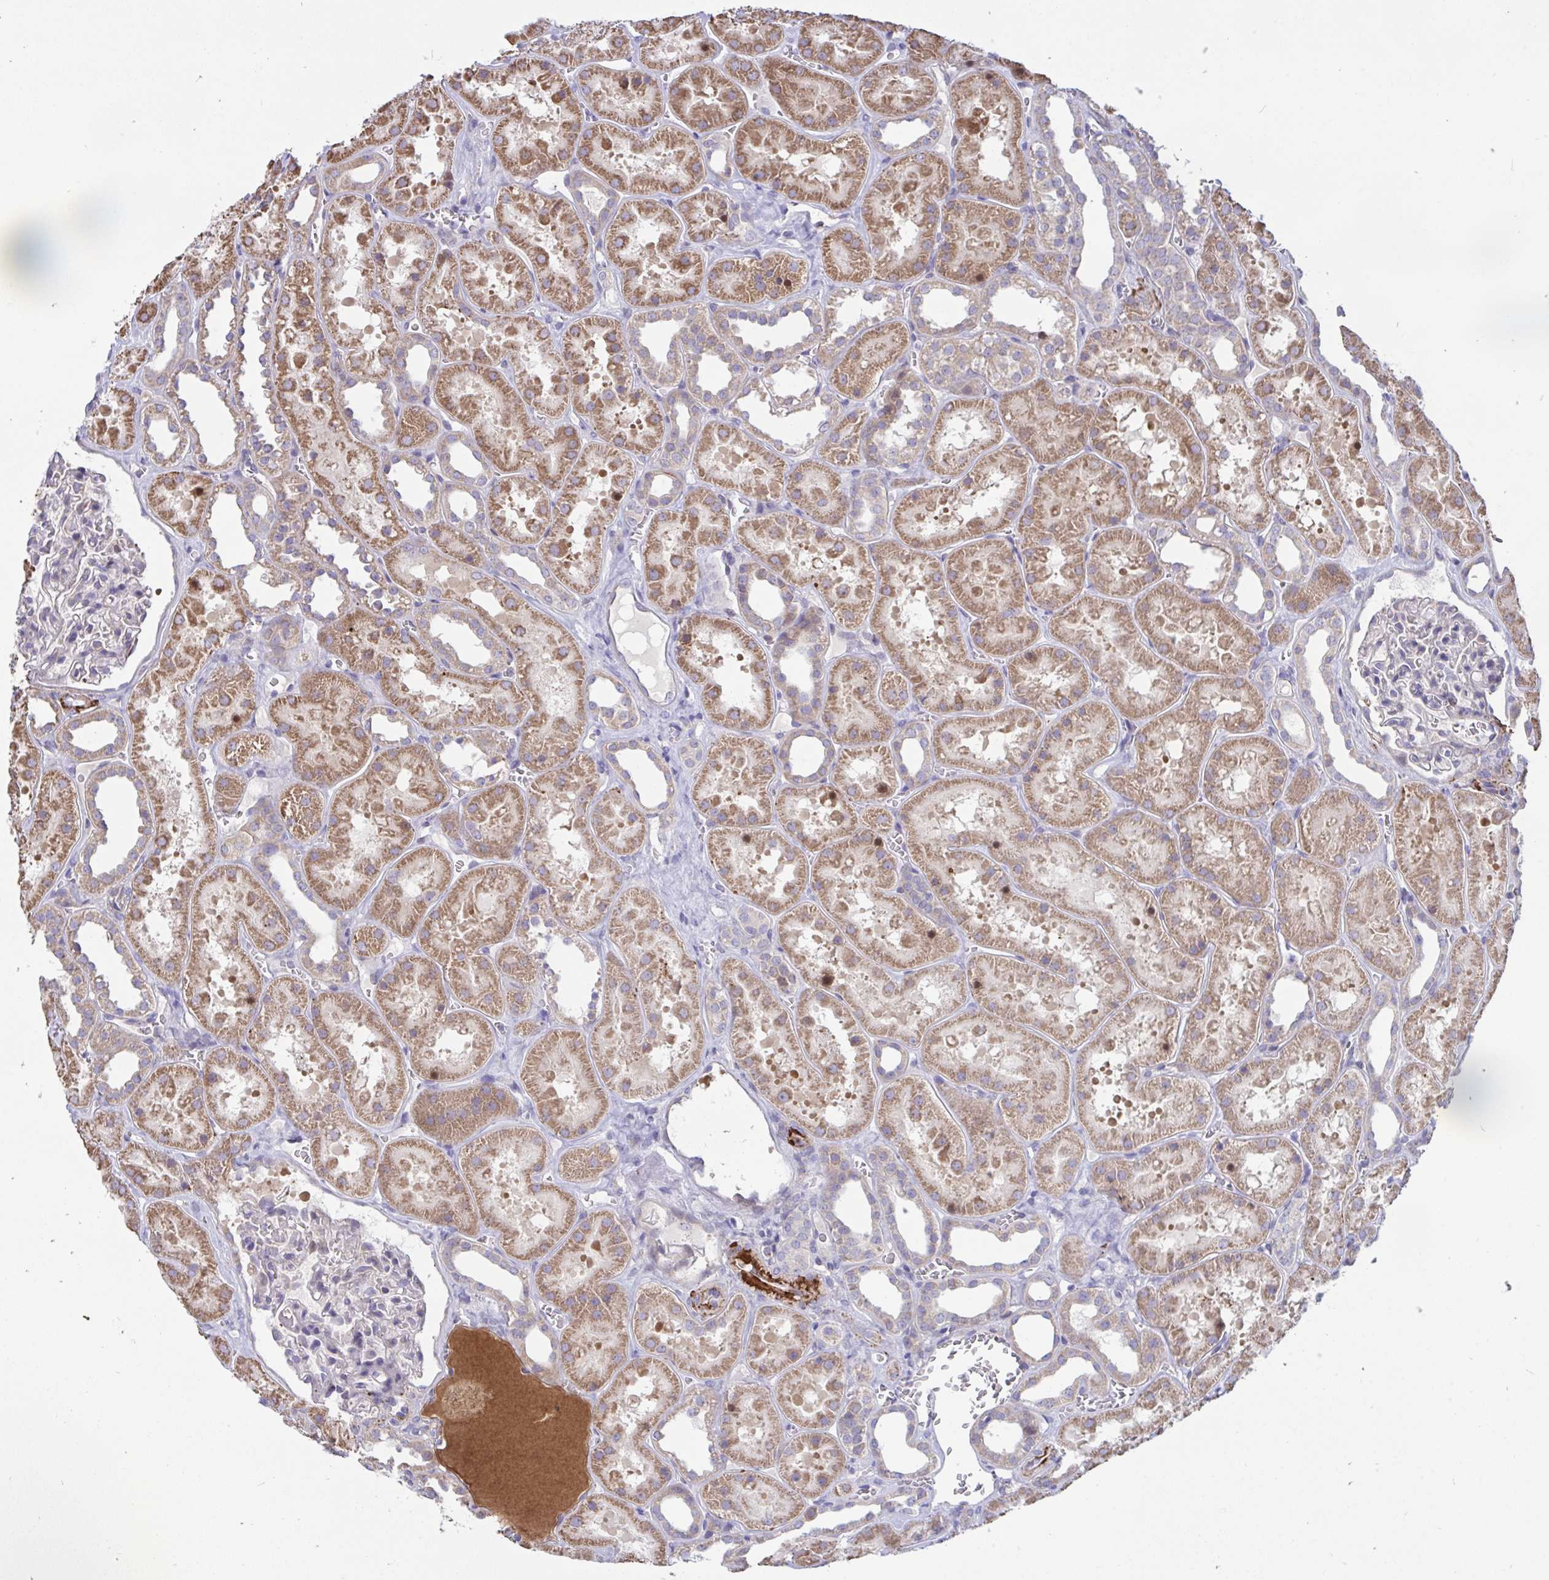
{"staining": {"intensity": "negative", "quantity": "none", "location": "none"}, "tissue": "kidney", "cell_type": "Cells in glomeruli", "image_type": "normal", "snomed": [{"axis": "morphology", "description": "Normal tissue, NOS"}, {"axis": "topography", "description": "Kidney"}], "caption": "An IHC image of benign kidney is shown. There is no staining in cells in glomeruli of kidney. Brightfield microscopy of immunohistochemistry (IHC) stained with DAB (brown) and hematoxylin (blue), captured at high magnification.", "gene": "IL37", "patient": {"sex": "female", "age": 41}}